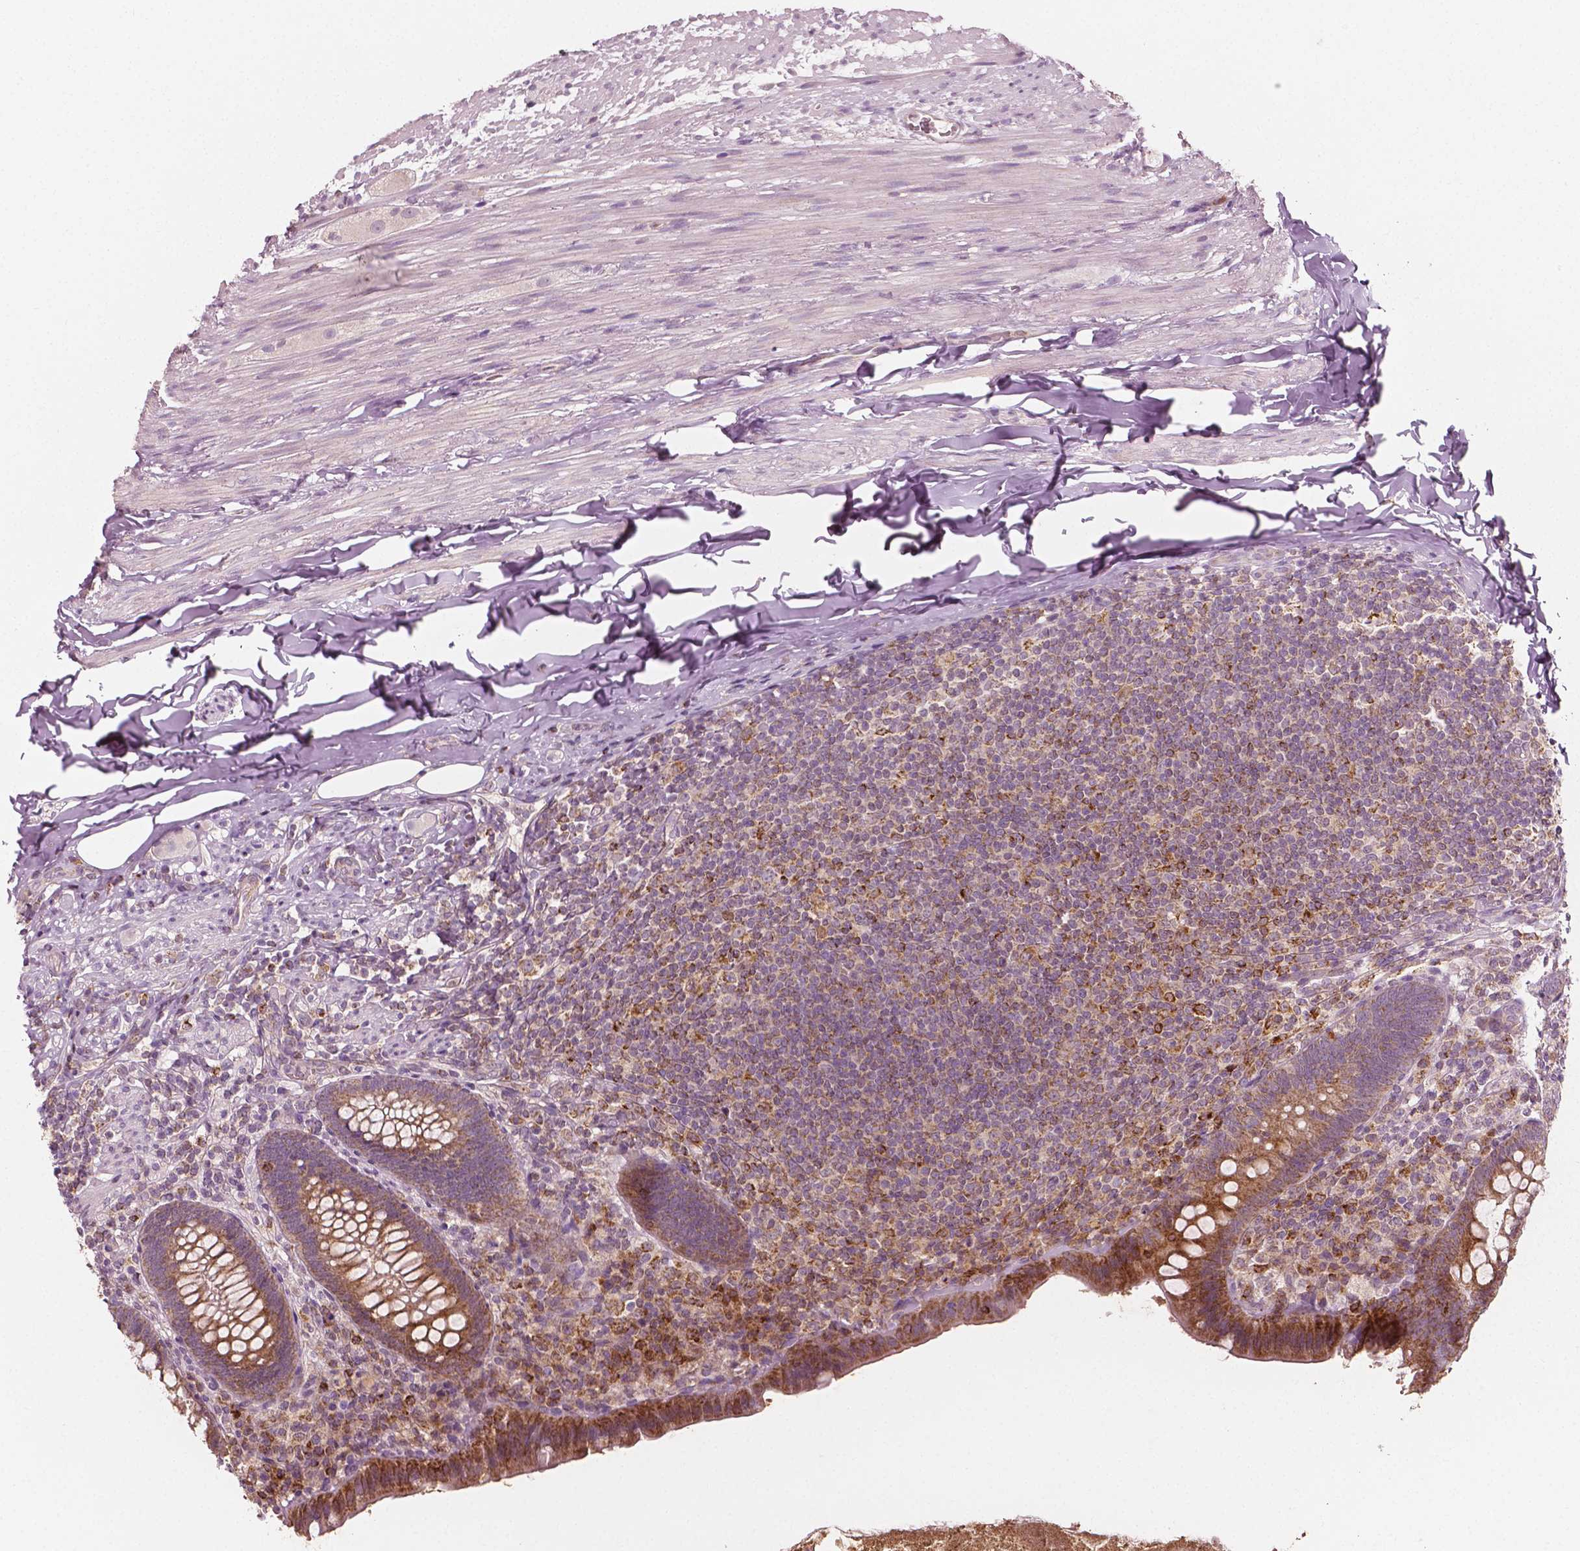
{"staining": {"intensity": "moderate", "quantity": ">75%", "location": "cytoplasmic/membranous"}, "tissue": "appendix", "cell_type": "Glandular cells", "image_type": "normal", "snomed": [{"axis": "morphology", "description": "Normal tissue, NOS"}, {"axis": "topography", "description": "Appendix"}], "caption": "Normal appendix reveals moderate cytoplasmic/membranous expression in approximately >75% of glandular cells, visualized by immunohistochemistry. The staining is performed using DAB (3,3'-diaminobenzidine) brown chromogen to label protein expression. The nuclei are counter-stained blue using hematoxylin.", "gene": "MCL1", "patient": {"sex": "male", "age": 47}}